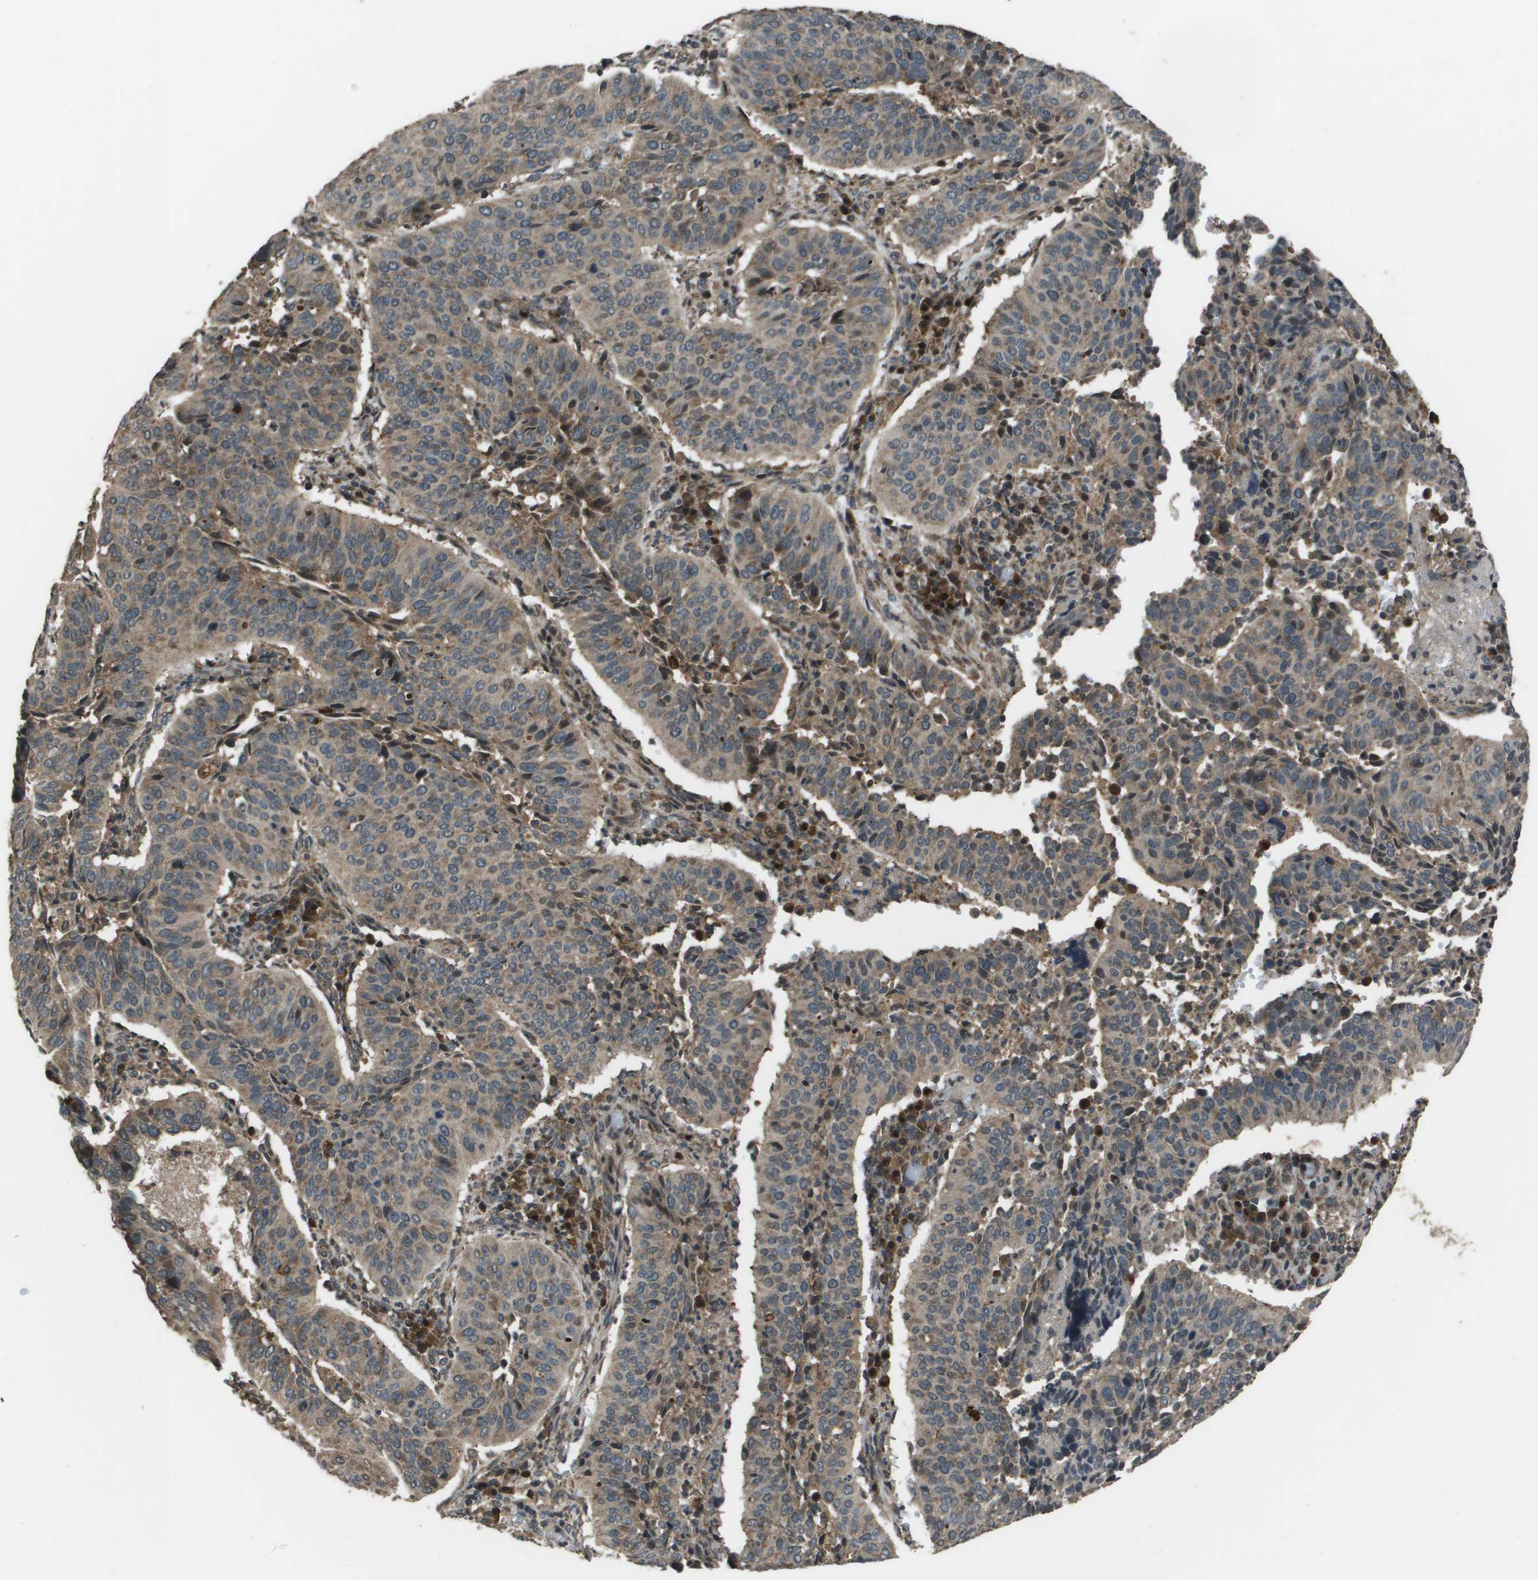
{"staining": {"intensity": "weak", "quantity": ">75%", "location": "cytoplasmic/membranous"}, "tissue": "cervical cancer", "cell_type": "Tumor cells", "image_type": "cancer", "snomed": [{"axis": "morphology", "description": "Normal tissue, NOS"}, {"axis": "morphology", "description": "Squamous cell carcinoma, NOS"}, {"axis": "topography", "description": "Cervix"}], "caption": "Human cervical cancer stained with a protein marker displays weak staining in tumor cells.", "gene": "GOSR2", "patient": {"sex": "female", "age": 39}}